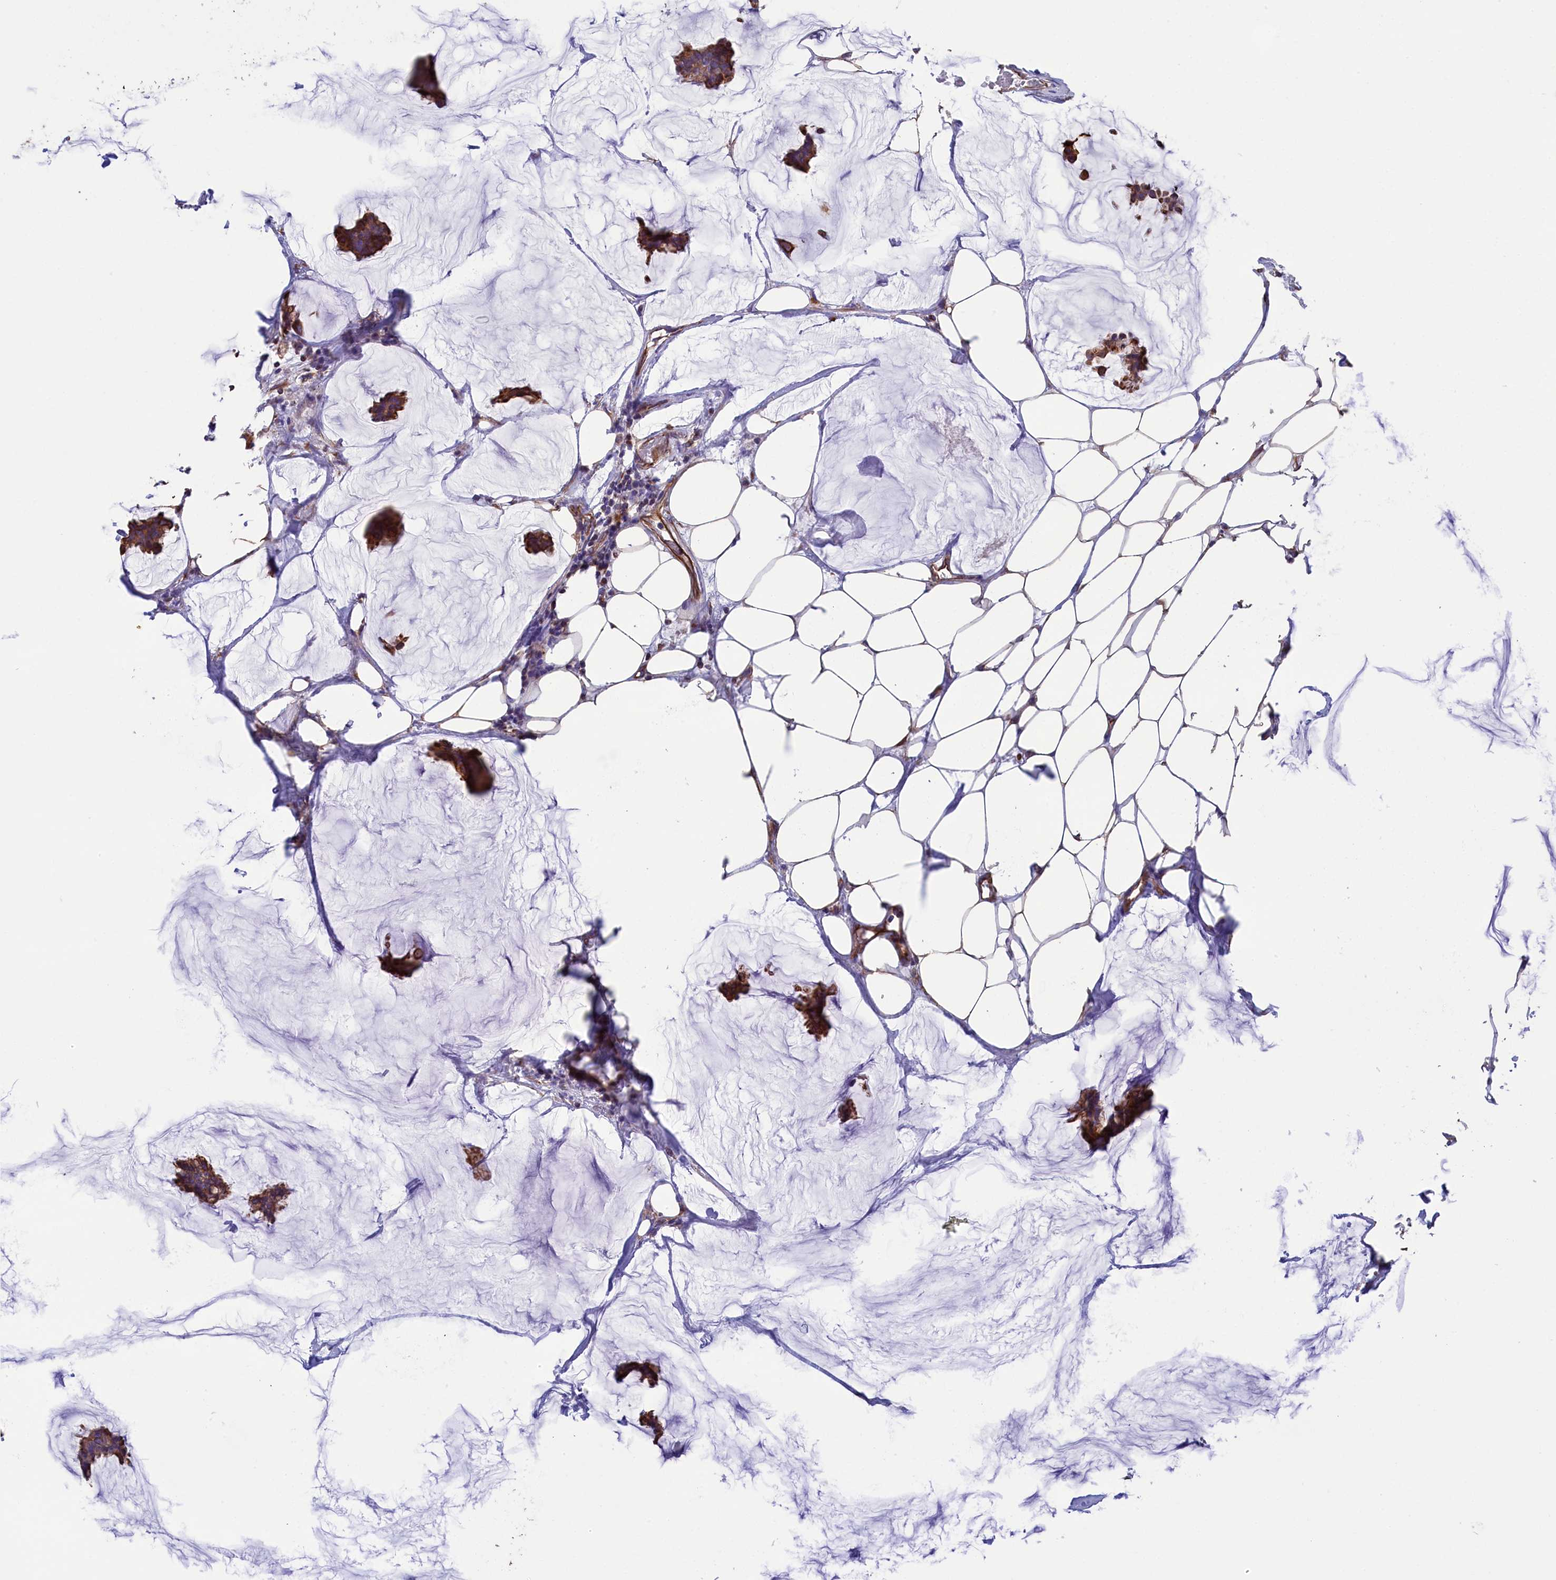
{"staining": {"intensity": "moderate", "quantity": ">75%", "location": "cytoplasmic/membranous"}, "tissue": "breast cancer", "cell_type": "Tumor cells", "image_type": "cancer", "snomed": [{"axis": "morphology", "description": "Duct carcinoma"}, {"axis": "topography", "description": "Breast"}], "caption": "A brown stain labels moderate cytoplasmic/membranous positivity of a protein in intraductal carcinoma (breast) tumor cells.", "gene": "GATB", "patient": {"sex": "female", "age": 93}}